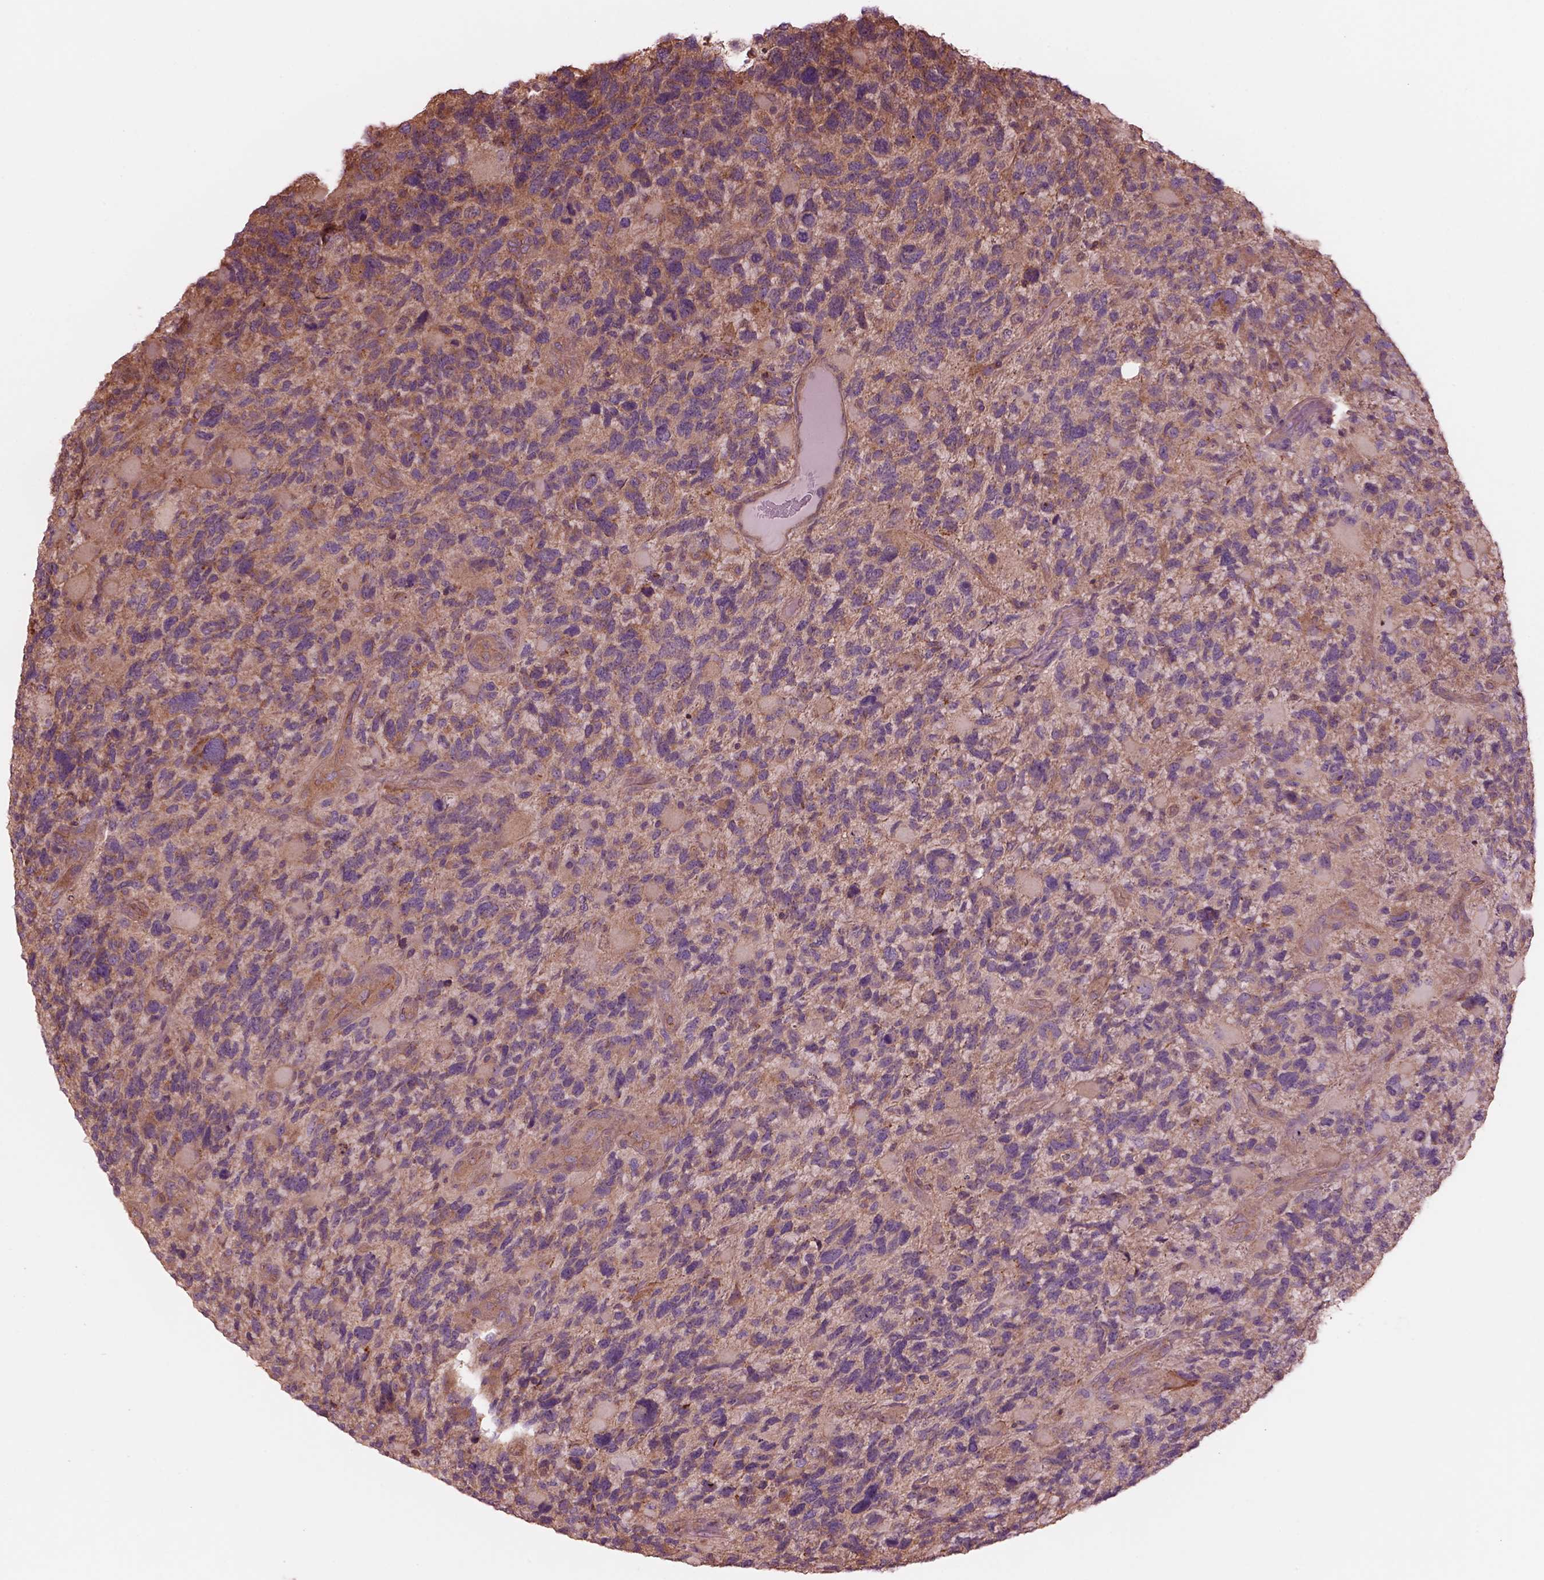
{"staining": {"intensity": "negative", "quantity": "none", "location": "none"}, "tissue": "glioma", "cell_type": "Tumor cells", "image_type": "cancer", "snomed": [{"axis": "morphology", "description": "Glioma, malignant, High grade"}, {"axis": "topography", "description": "Brain"}], "caption": "The immunohistochemistry histopathology image has no significant expression in tumor cells of glioma tissue.", "gene": "STK33", "patient": {"sex": "female", "age": 71}}